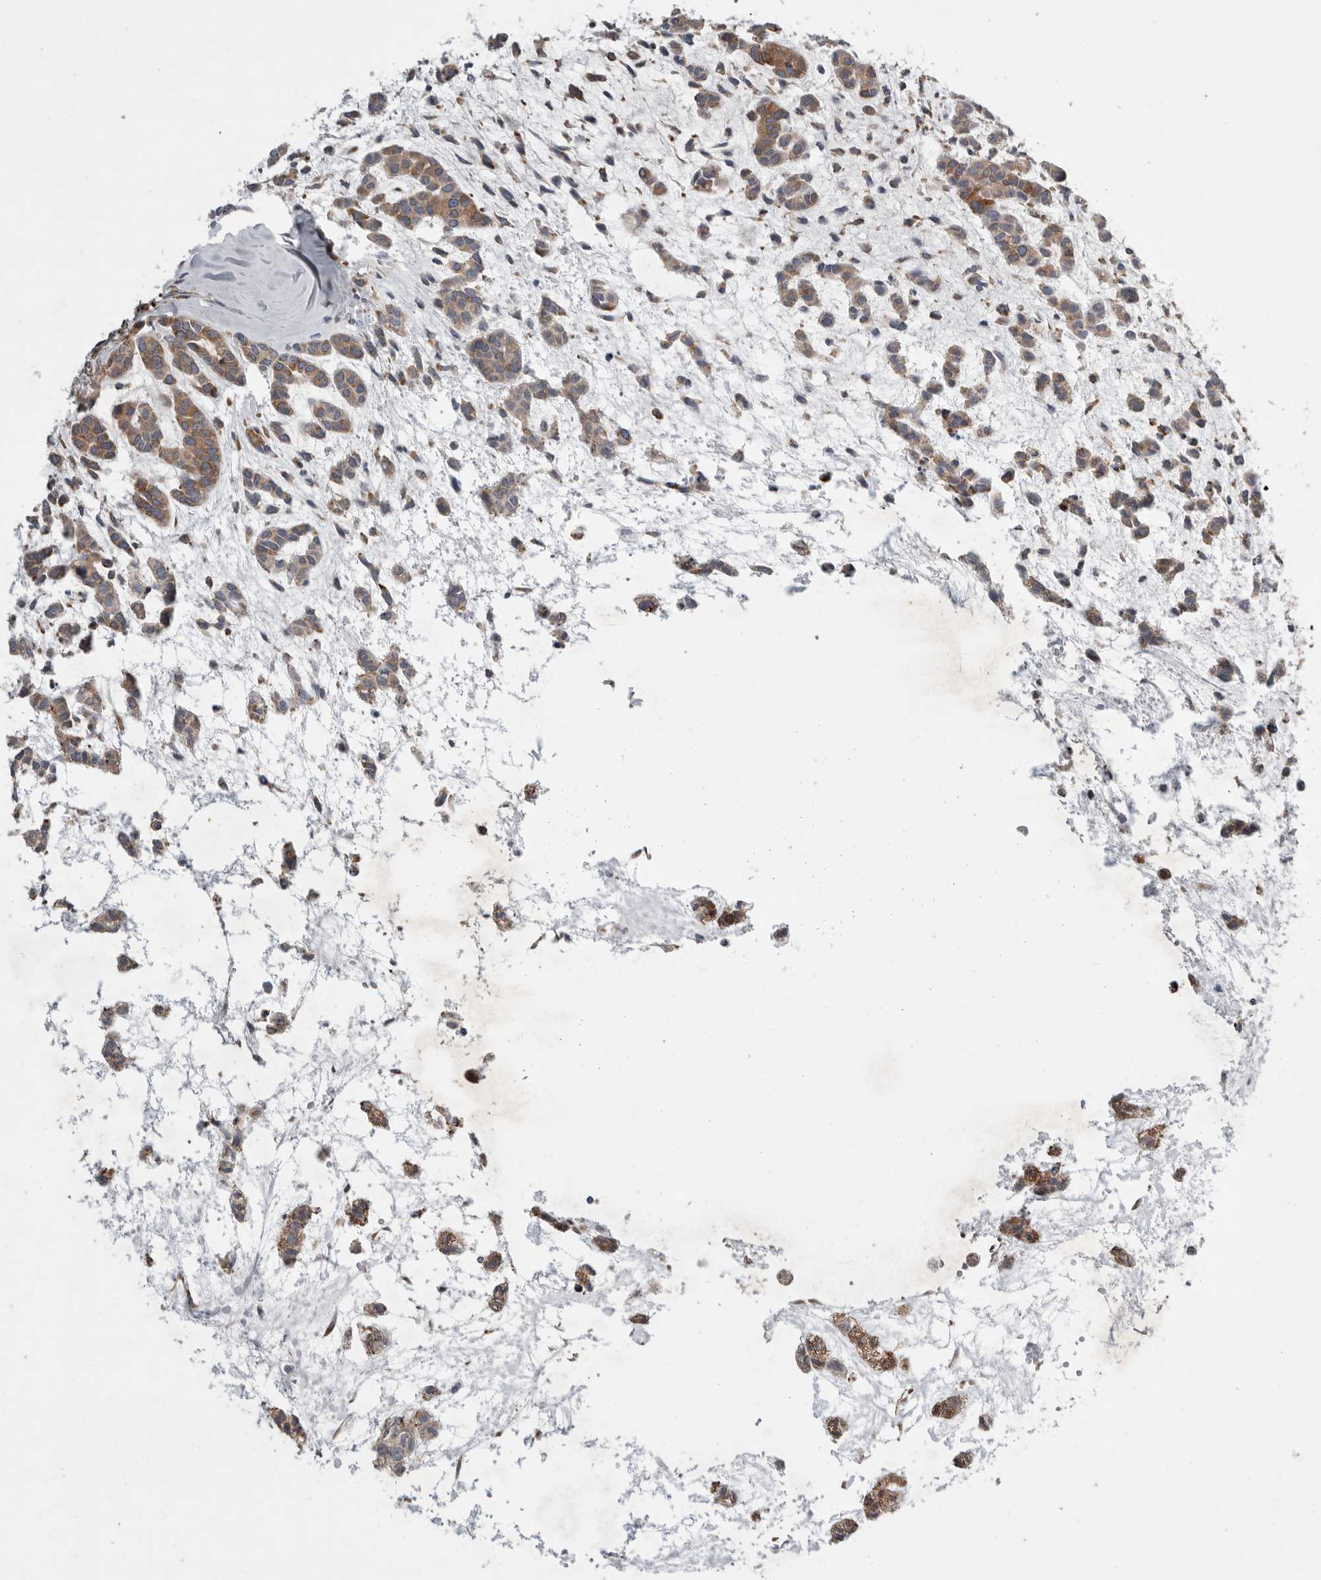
{"staining": {"intensity": "moderate", "quantity": ">75%", "location": "cytoplasmic/membranous"}, "tissue": "head and neck cancer", "cell_type": "Tumor cells", "image_type": "cancer", "snomed": [{"axis": "morphology", "description": "Adenocarcinoma, NOS"}, {"axis": "morphology", "description": "Adenoma, NOS"}, {"axis": "topography", "description": "Head-Neck"}], "caption": "Immunohistochemical staining of head and neck cancer (adenocarcinoma) demonstrates moderate cytoplasmic/membranous protein expression in about >75% of tumor cells. (DAB = brown stain, brightfield microscopy at high magnification).", "gene": "GANAB", "patient": {"sex": "female", "age": 55}}